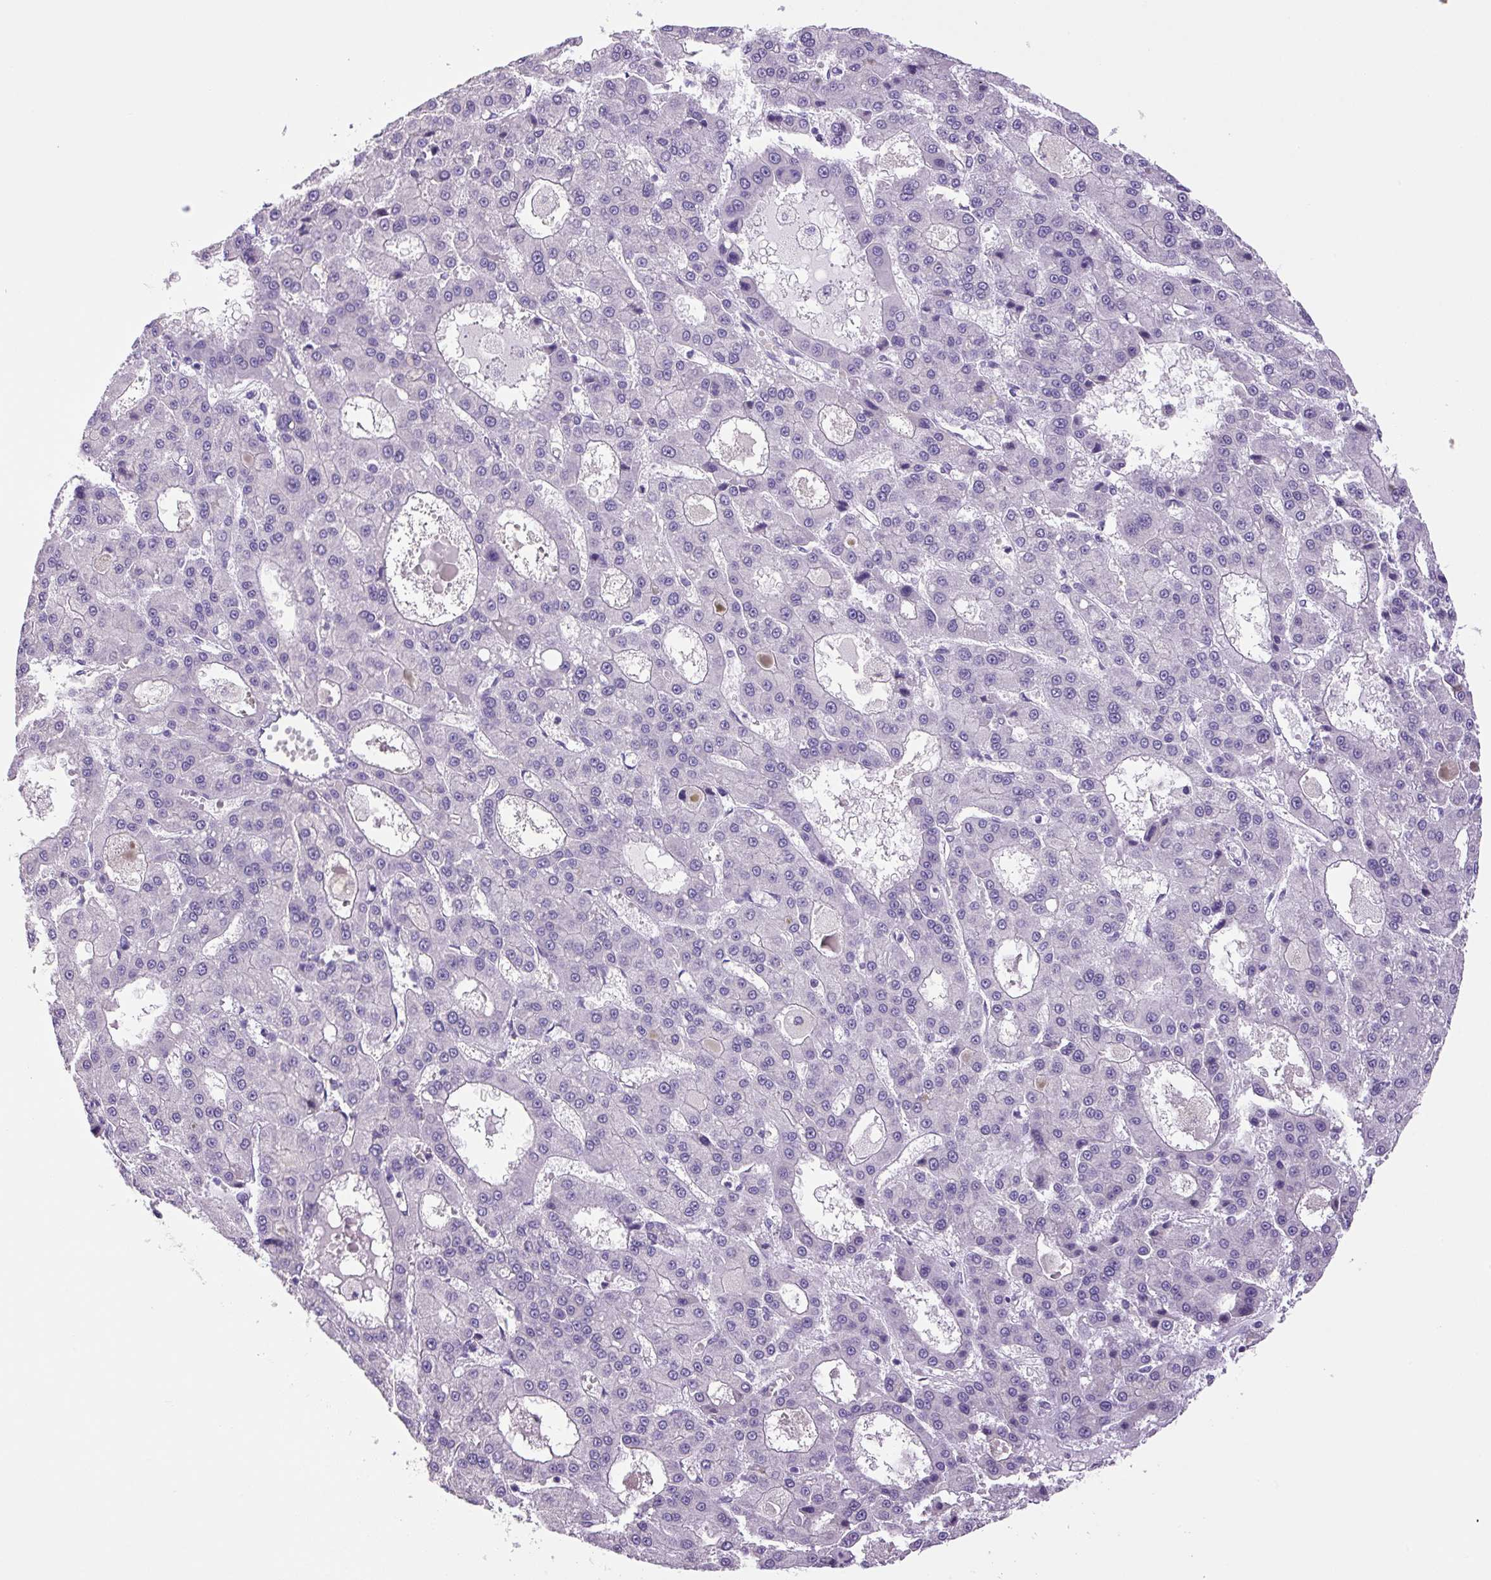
{"staining": {"intensity": "negative", "quantity": "none", "location": "none"}, "tissue": "liver cancer", "cell_type": "Tumor cells", "image_type": "cancer", "snomed": [{"axis": "morphology", "description": "Carcinoma, Hepatocellular, NOS"}, {"axis": "topography", "description": "Liver"}], "caption": "There is no significant staining in tumor cells of liver hepatocellular carcinoma. (Stains: DAB (3,3'-diaminobenzidine) immunohistochemistry (IHC) with hematoxylin counter stain, Microscopy: brightfield microscopy at high magnification).", "gene": "CHGA", "patient": {"sex": "male", "age": 70}}